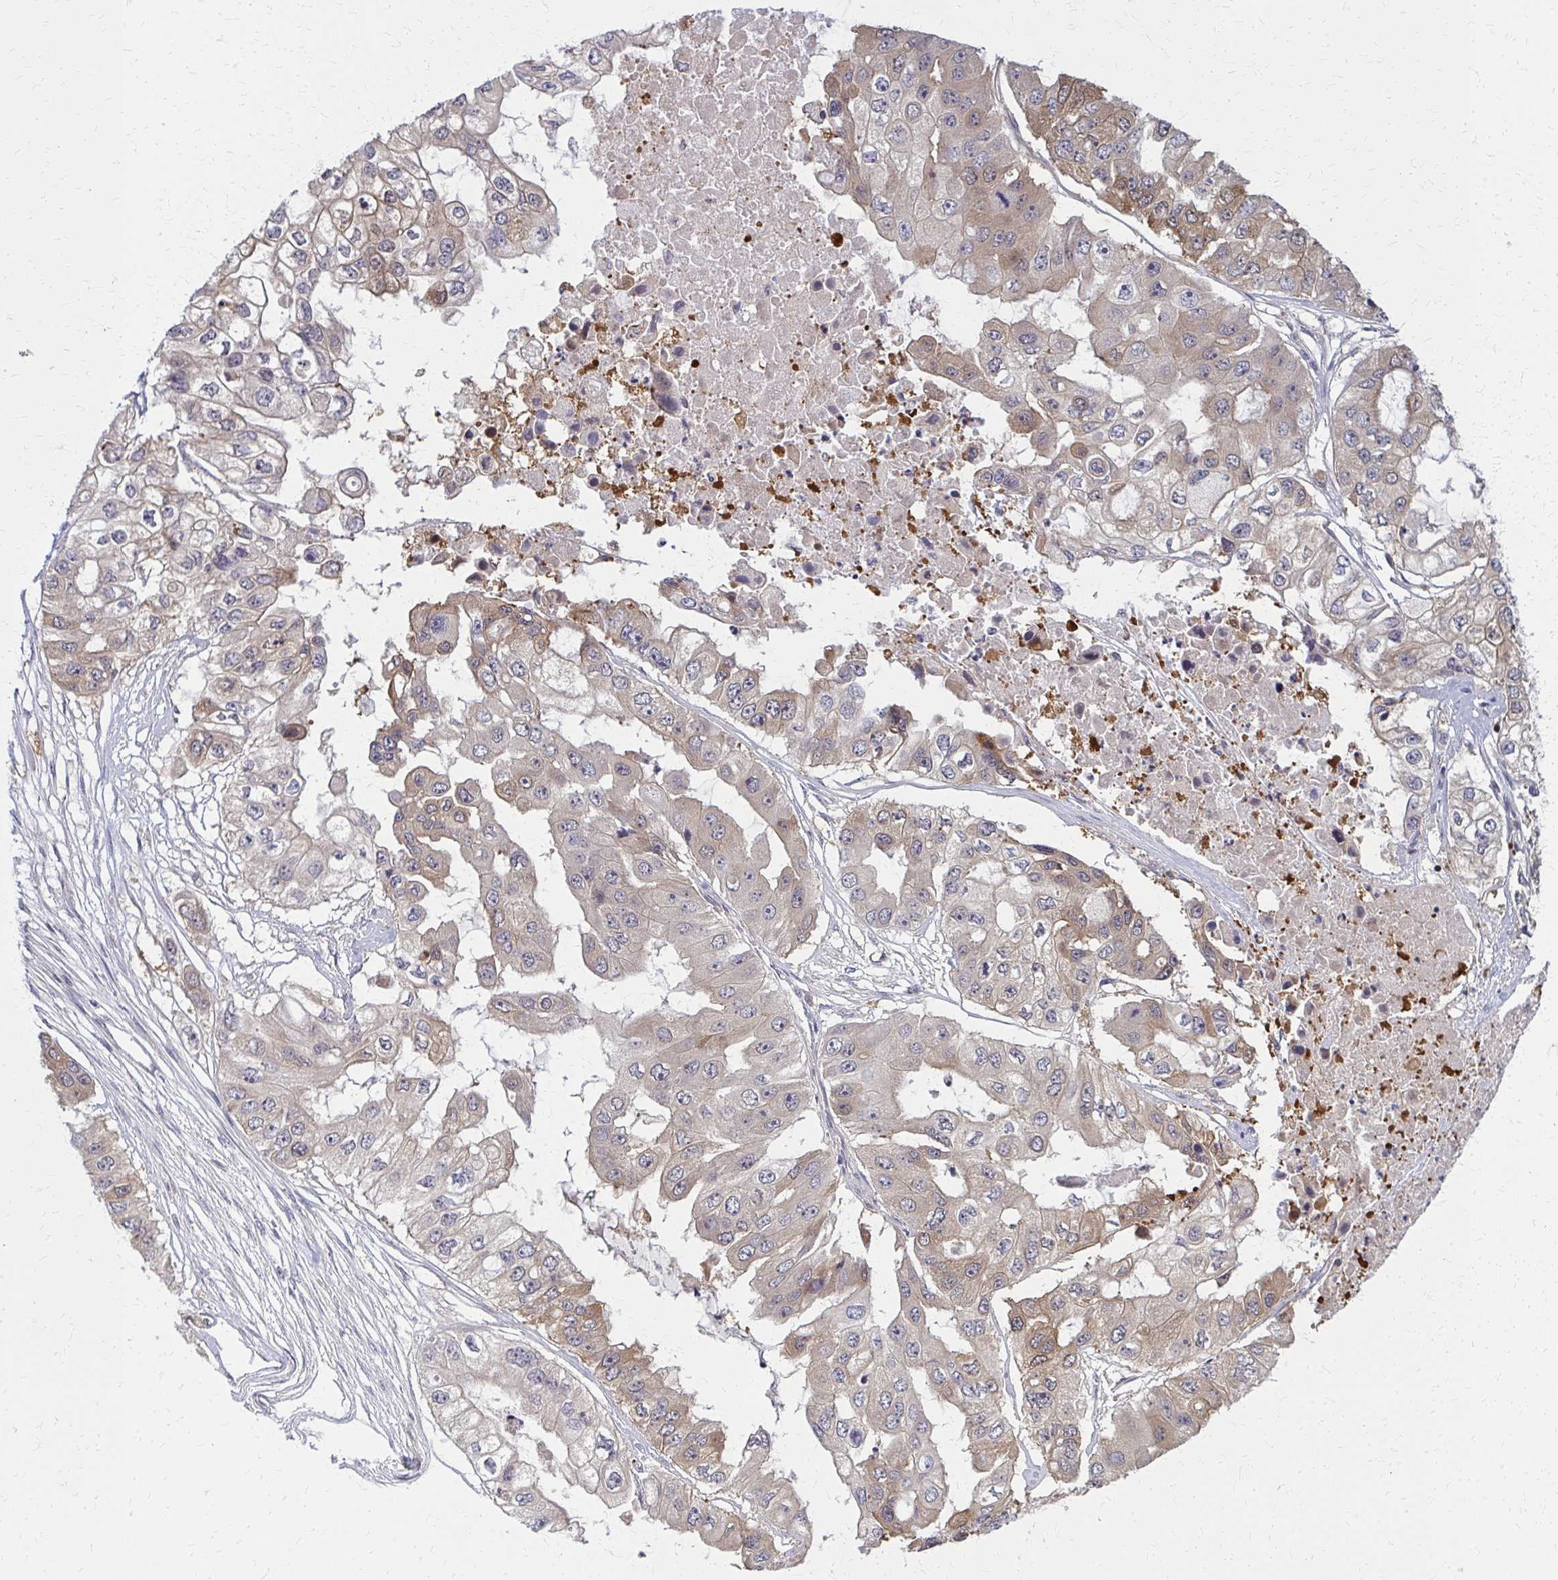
{"staining": {"intensity": "weak", "quantity": "25%-75%", "location": "cytoplasmic/membranous"}, "tissue": "ovarian cancer", "cell_type": "Tumor cells", "image_type": "cancer", "snomed": [{"axis": "morphology", "description": "Cystadenocarcinoma, serous, NOS"}, {"axis": "topography", "description": "Ovary"}], "caption": "High-power microscopy captured an IHC micrograph of ovarian cancer (serous cystadenocarcinoma), revealing weak cytoplasmic/membranous staining in about 25%-75% of tumor cells.", "gene": "DBI", "patient": {"sex": "female", "age": 56}}